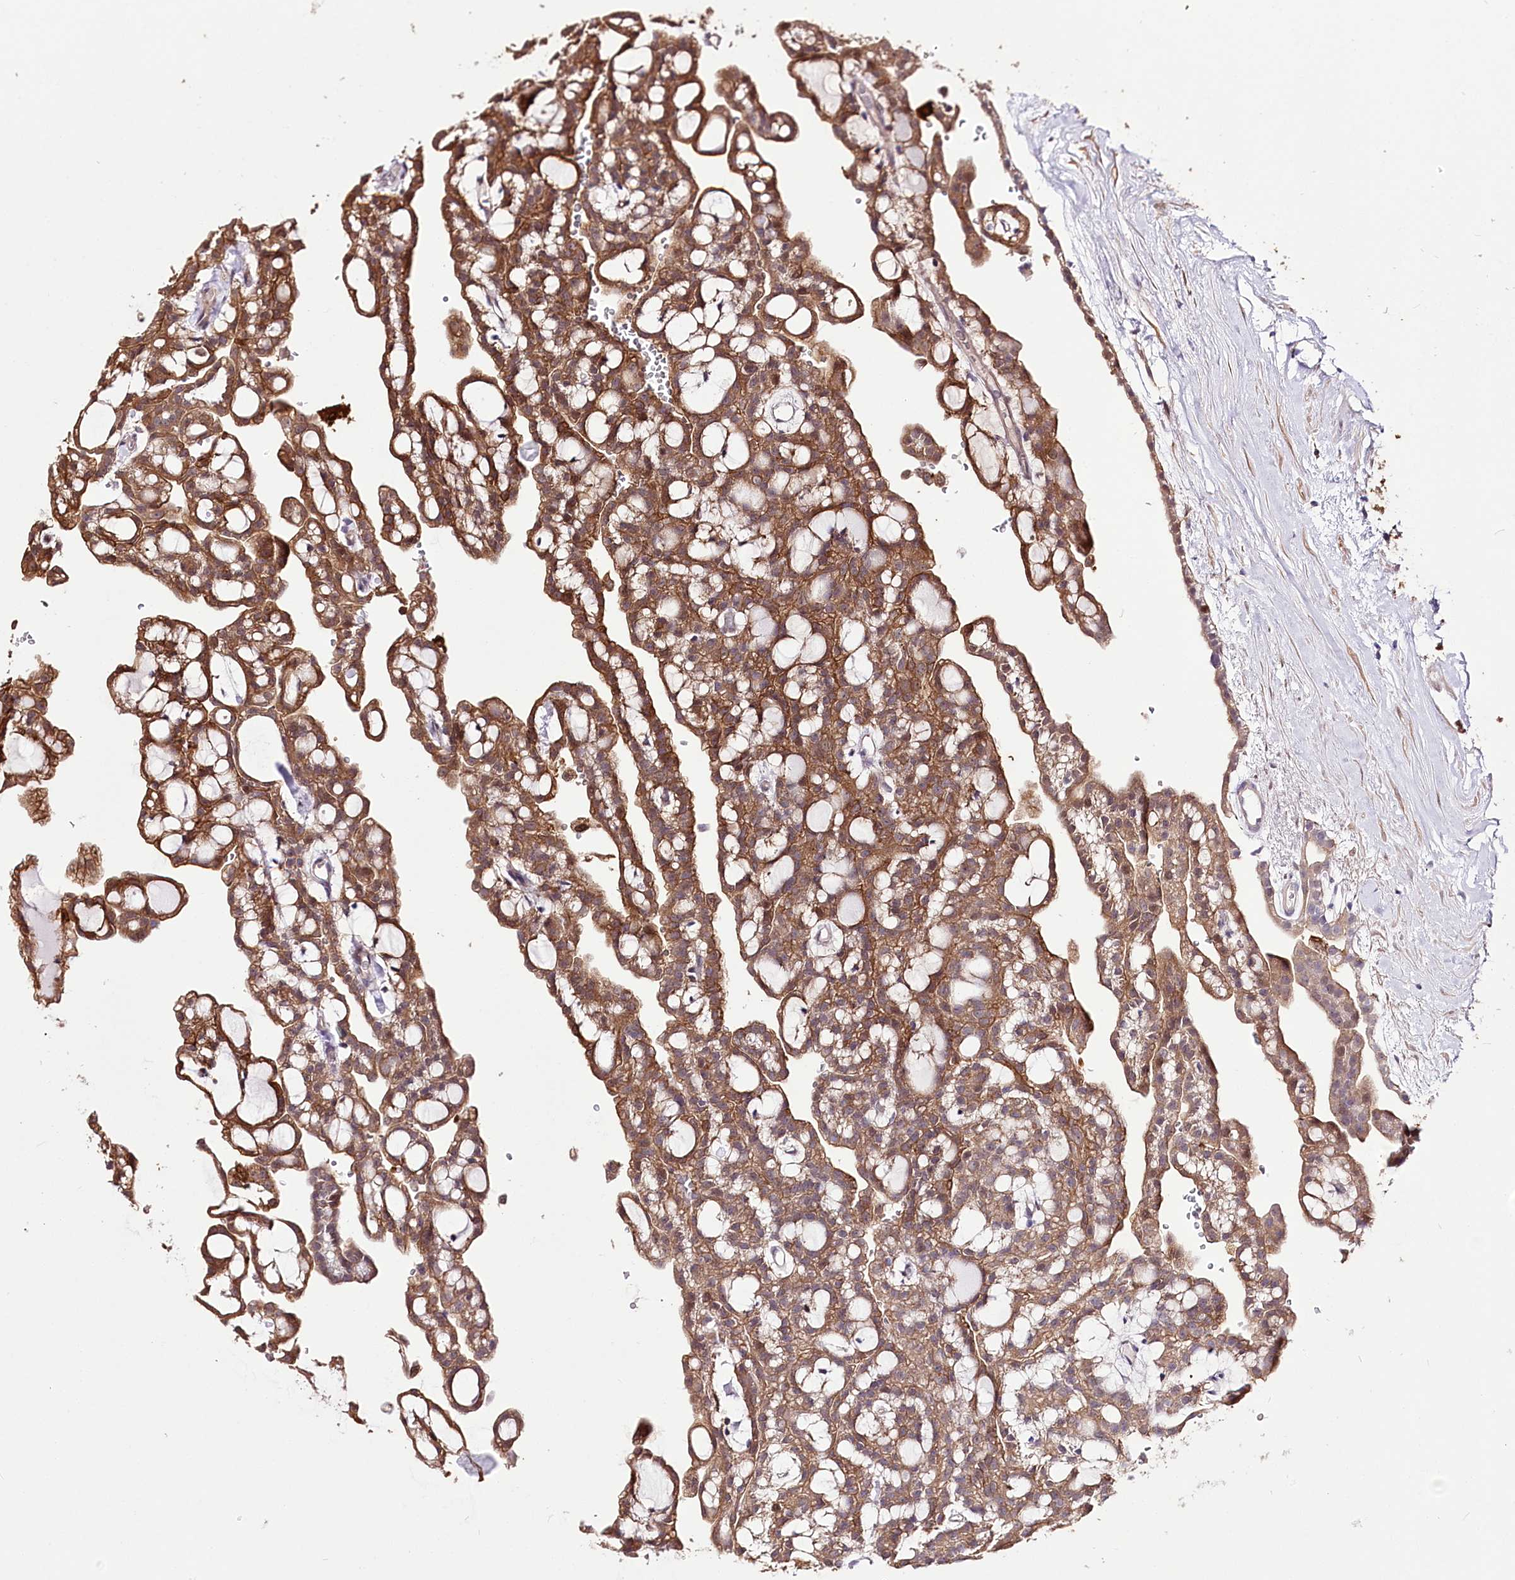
{"staining": {"intensity": "strong", "quantity": ">75%", "location": "cytoplasmic/membranous"}, "tissue": "renal cancer", "cell_type": "Tumor cells", "image_type": "cancer", "snomed": [{"axis": "morphology", "description": "Adenocarcinoma, NOS"}, {"axis": "topography", "description": "Kidney"}], "caption": "Renal cancer stained for a protein (brown) shows strong cytoplasmic/membranous positive staining in about >75% of tumor cells.", "gene": "UGP2", "patient": {"sex": "male", "age": 63}}